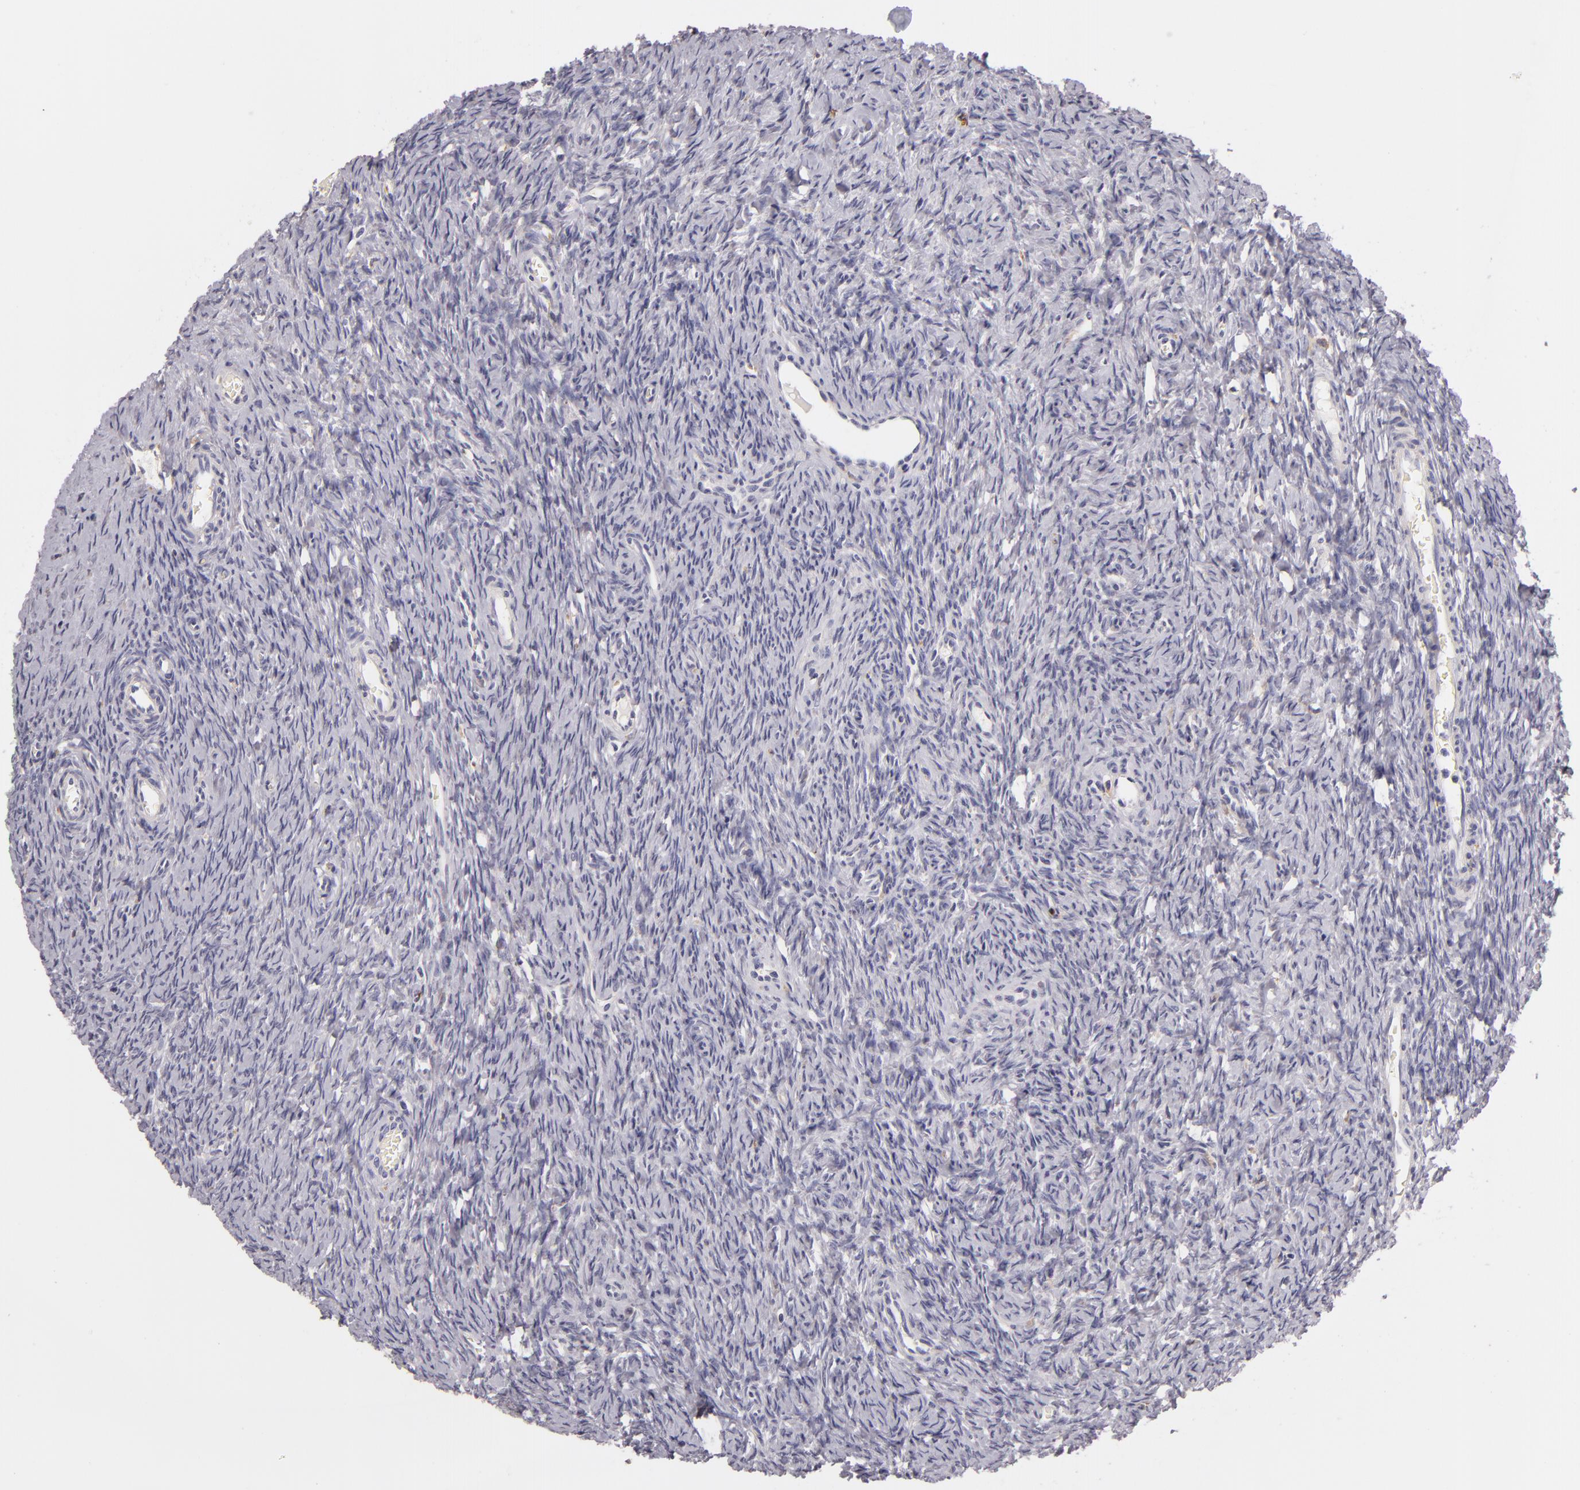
{"staining": {"intensity": "negative", "quantity": "none", "location": "none"}, "tissue": "ovary", "cell_type": "Ovarian stroma cells", "image_type": "normal", "snomed": [{"axis": "morphology", "description": "Normal tissue, NOS"}, {"axis": "topography", "description": "Ovary"}], "caption": "A histopathology image of ovary stained for a protein shows no brown staining in ovarian stroma cells. (Stains: DAB (3,3'-diaminobenzidine) immunohistochemistry (IHC) with hematoxylin counter stain, Microscopy: brightfield microscopy at high magnification).", "gene": "TLR8", "patient": {"sex": "female", "age": 32}}